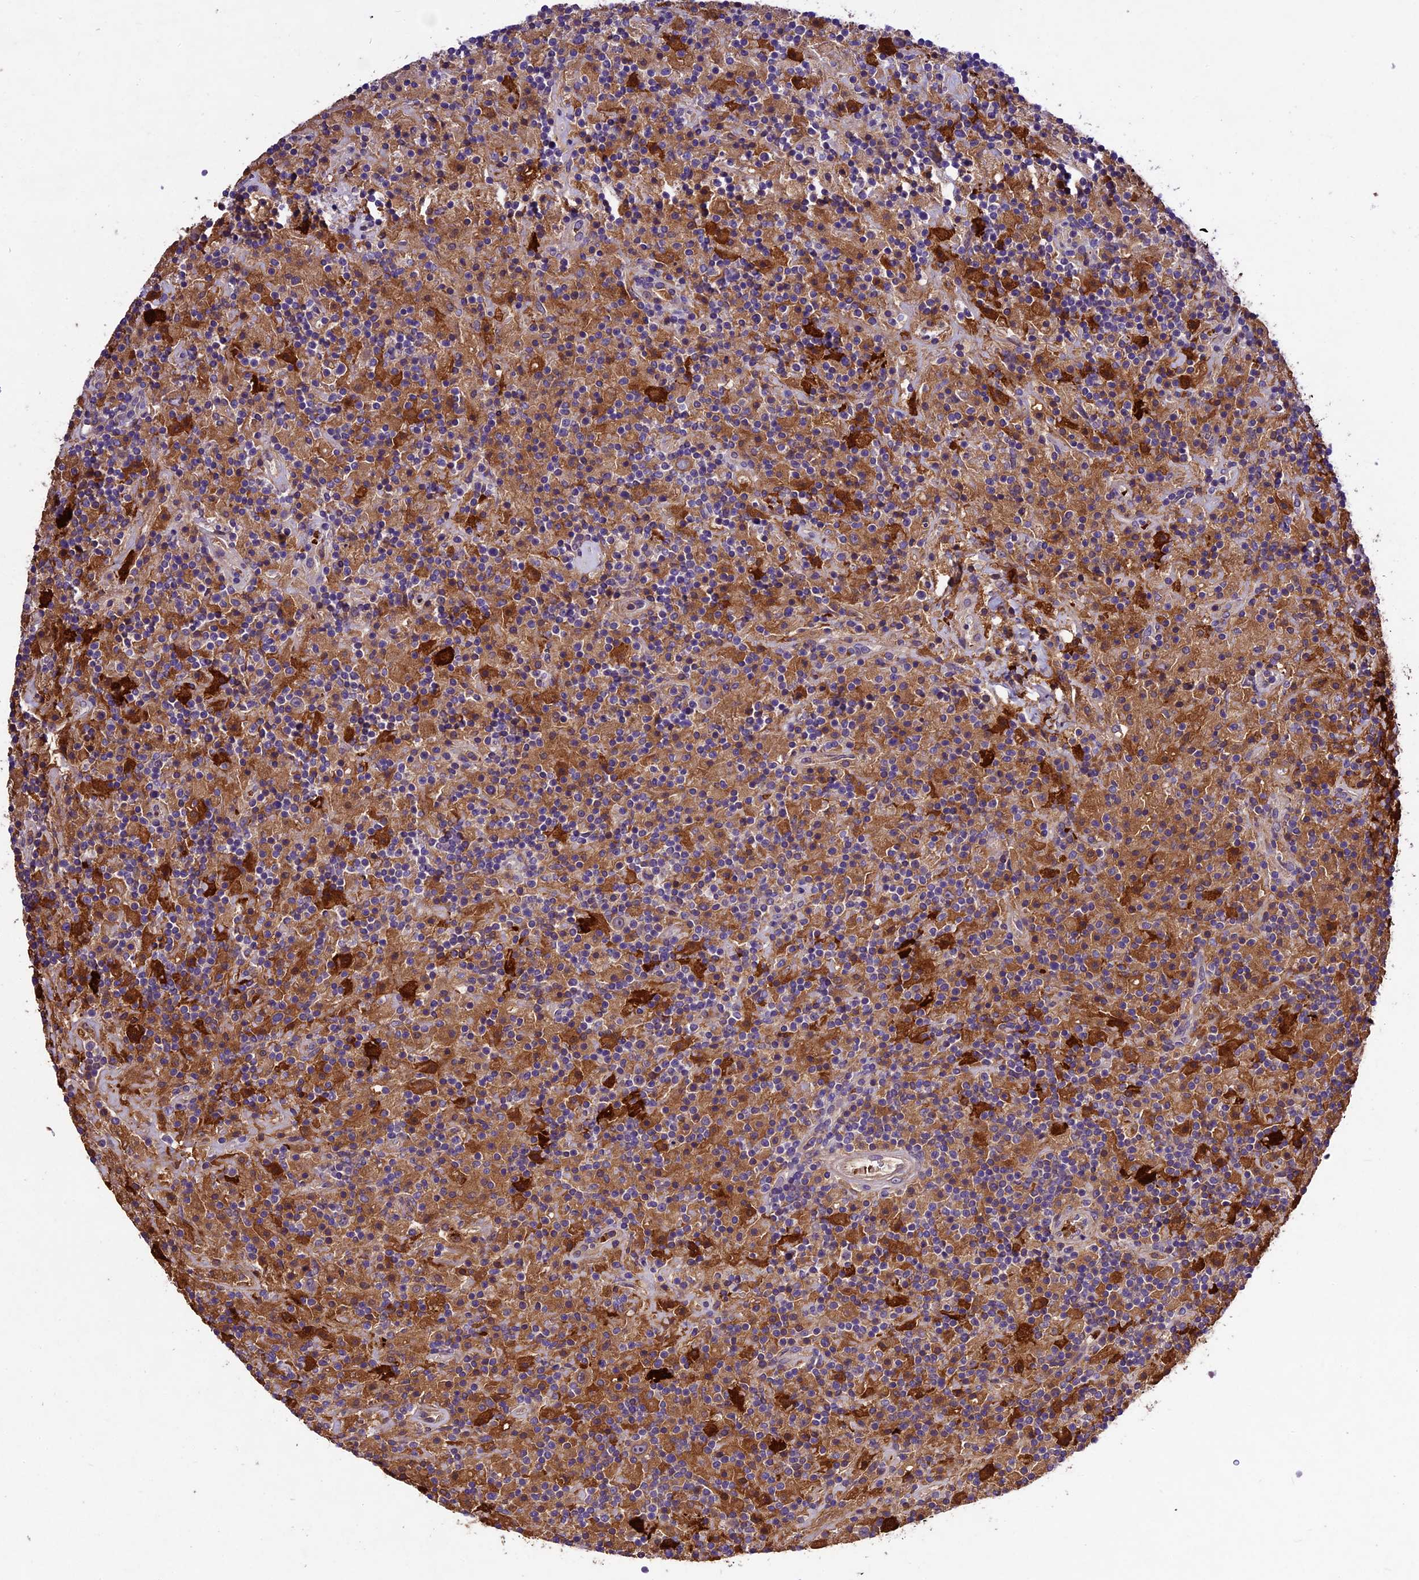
{"staining": {"intensity": "weak", "quantity": "<25%", "location": "cytoplasmic/membranous"}, "tissue": "lymphoma", "cell_type": "Tumor cells", "image_type": "cancer", "snomed": [{"axis": "morphology", "description": "Hodgkin's disease, NOS"}, {"axis": "topography", "description": "Lymph node"}], "caption": "Protein analysis of Hodgkin's disease exhibits no significant positivity in tumor cells.", "gene": "CILP2", "patient": {"sex": "male", "age": 70}}